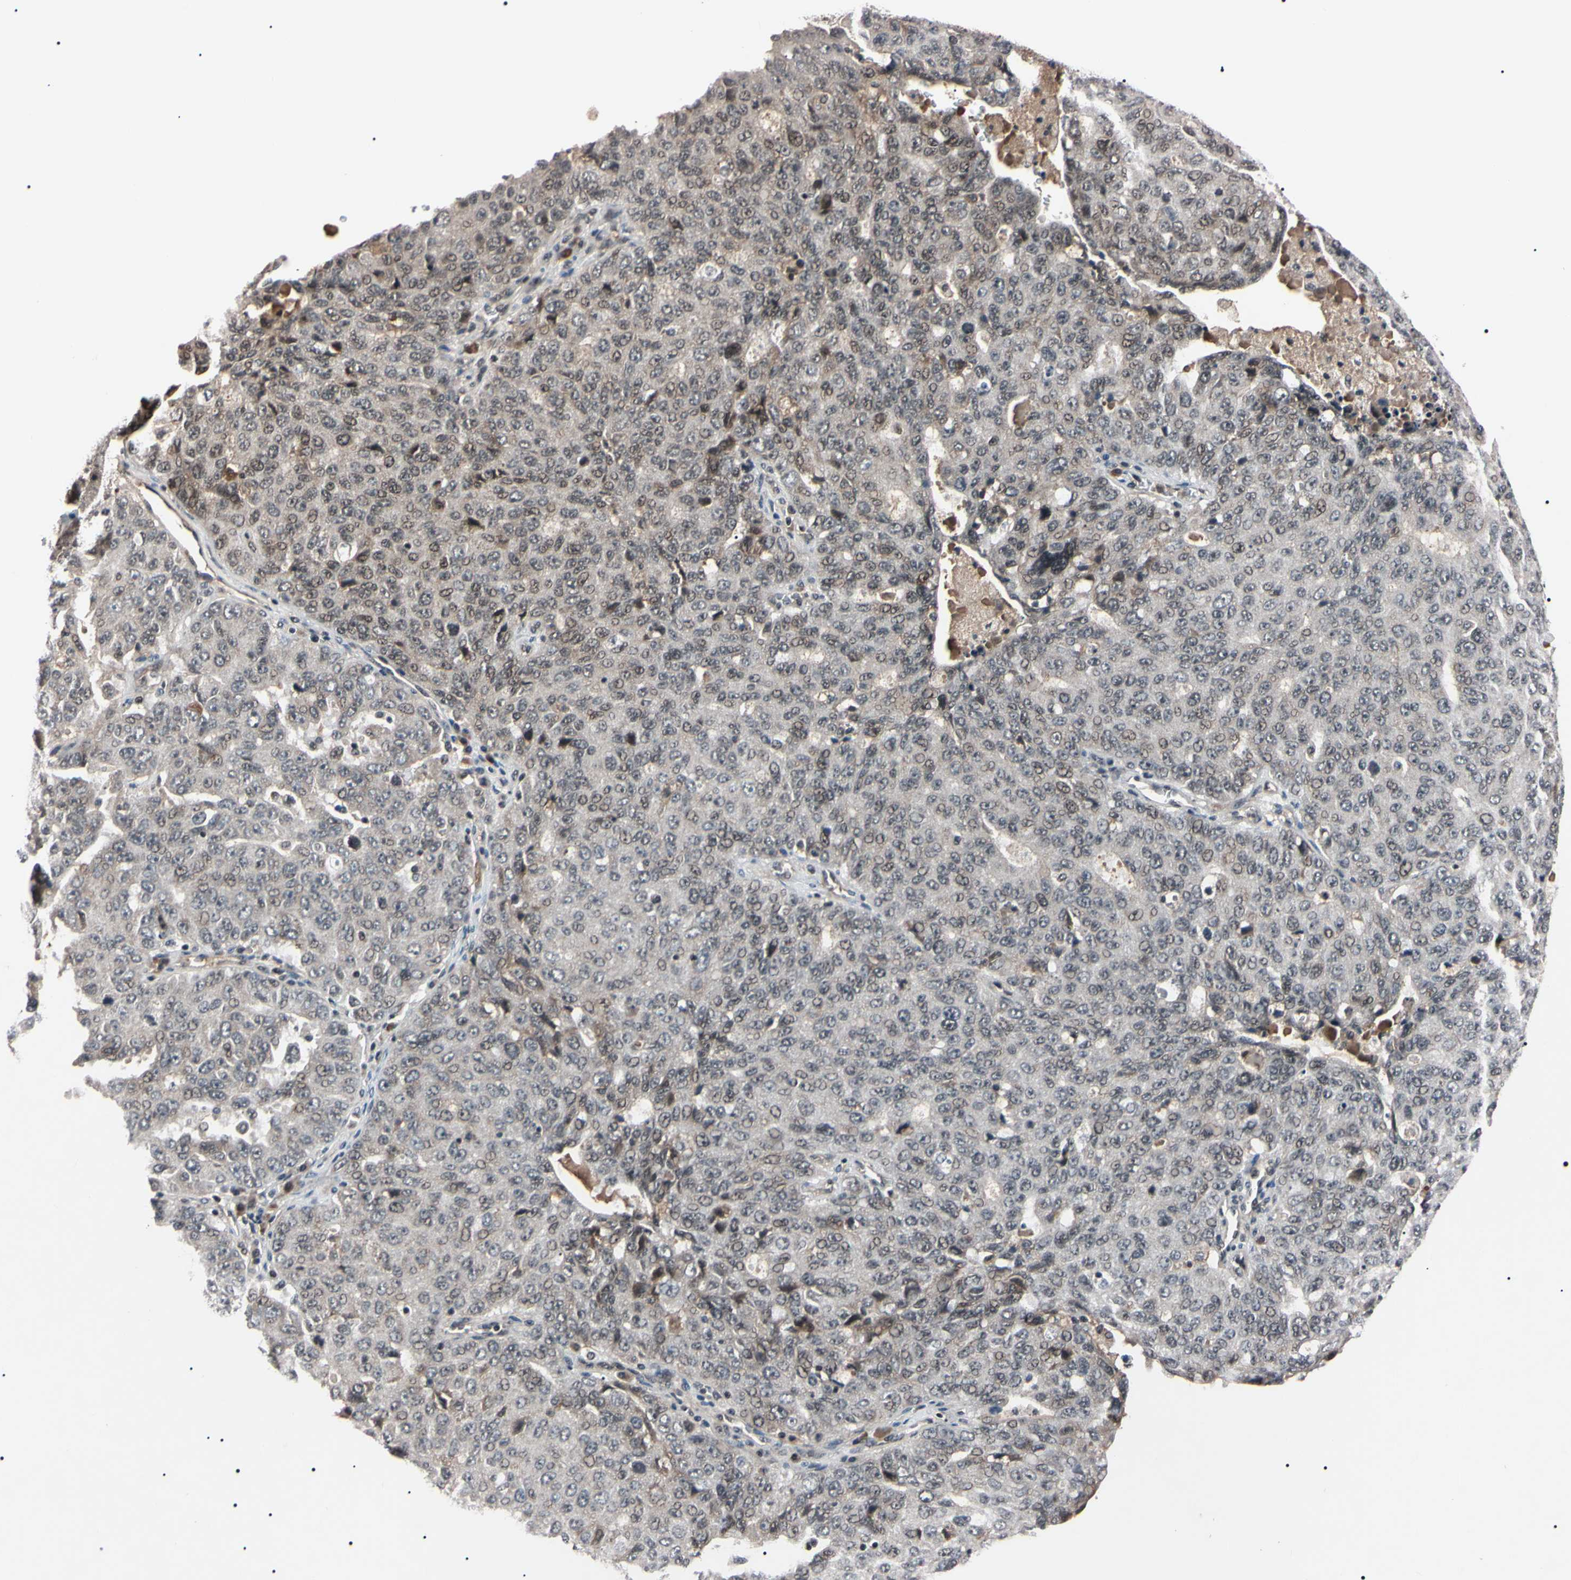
{"staining": {"intensity": "weak", "quantity": "25%-75%", "location": "nuclear"}, "tissue": "ovarian cancer", "cell_type": "Tumor cells", "image_type": "cancer", "snomed": [{"axis": "morphology", "description": "Carcinoma, endometroid"}, {"axis": "topography", "description": "Ovary"}], "caption": "Weak nuclear positivity is seen in about 25%-75% of tumor cells in ovarian endometroid carcinoma.", "gene": "YY1", "patient": {"sex": "female", "age": 62}}